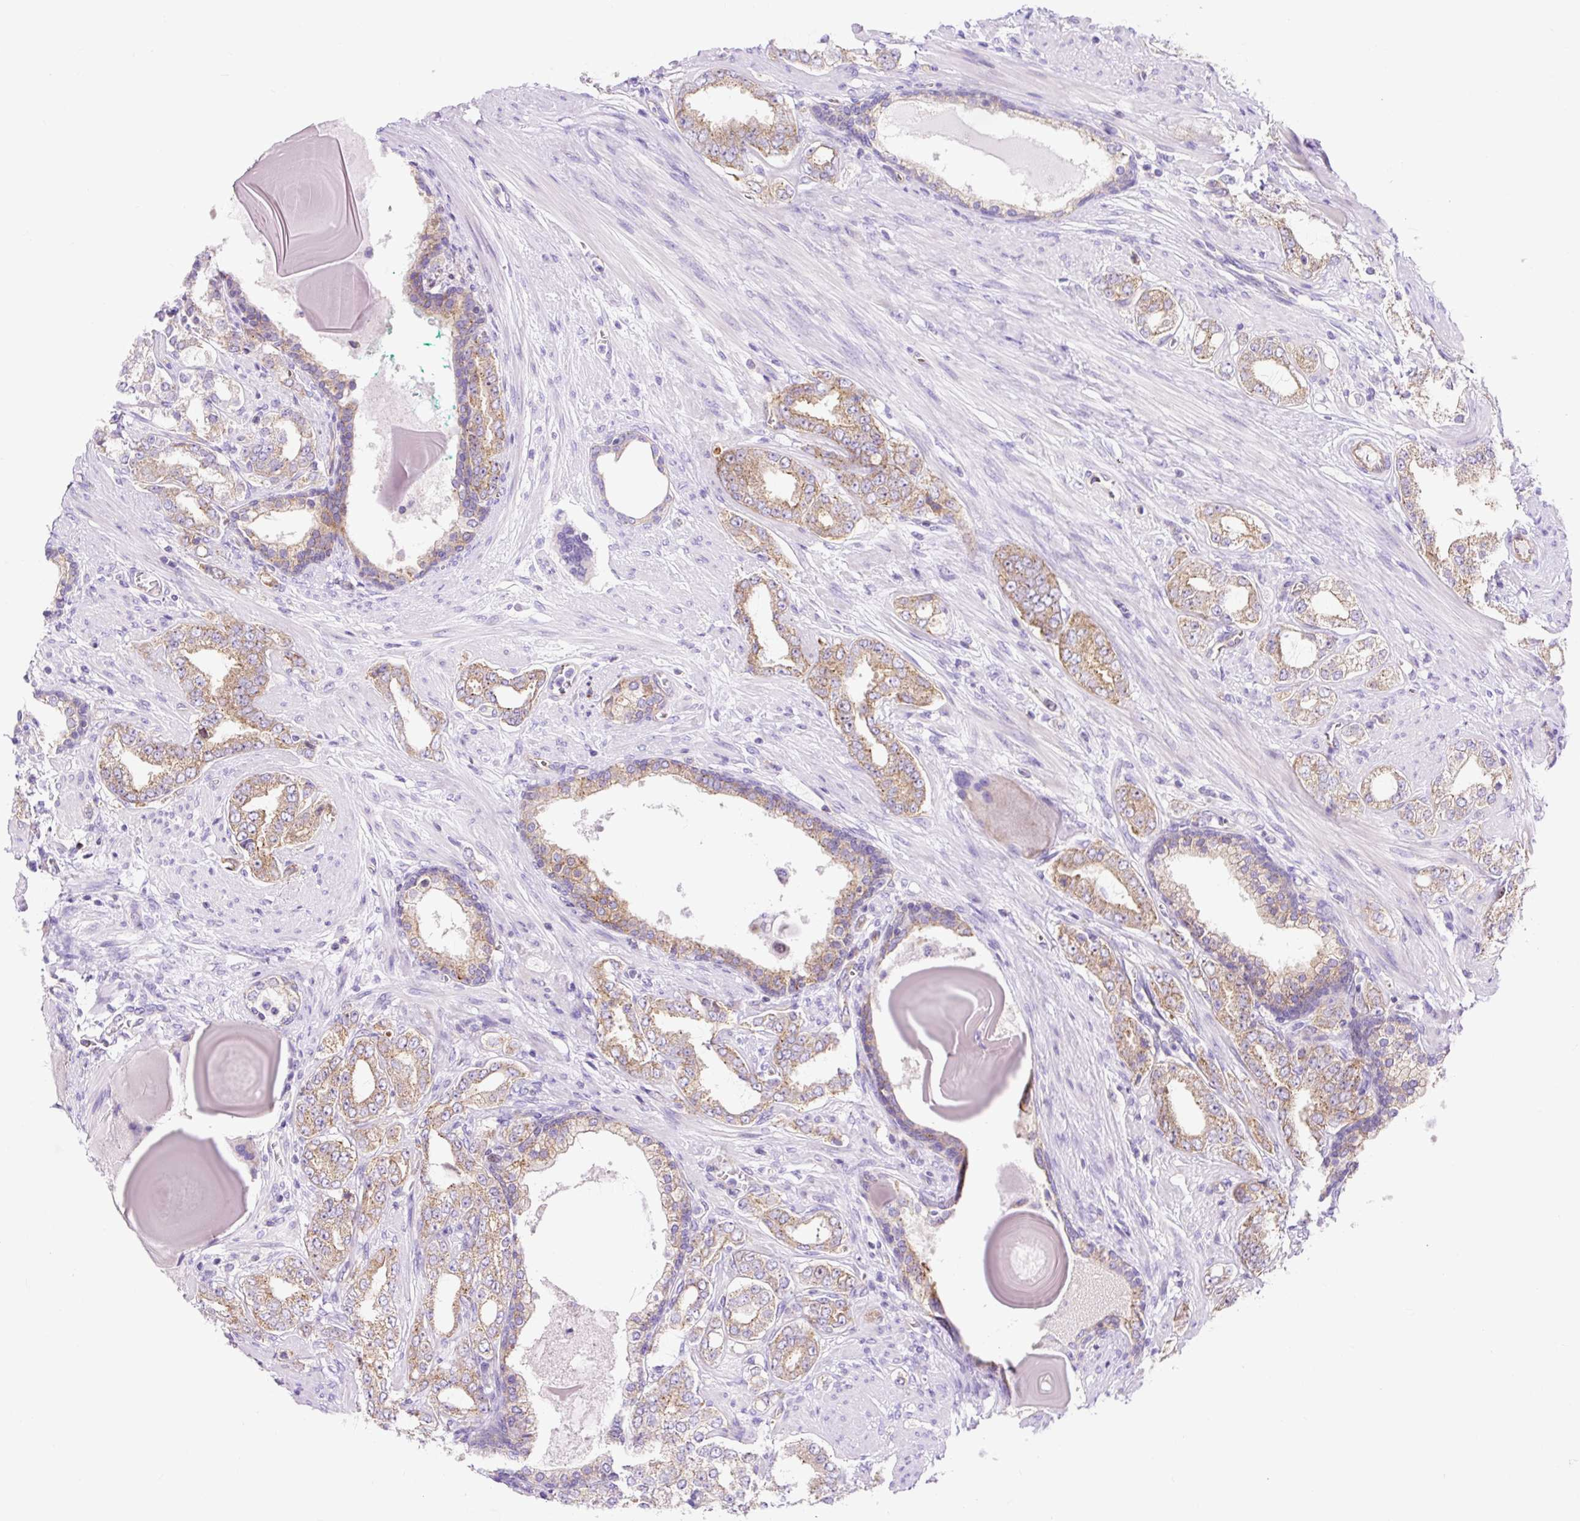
{"staining": {"intensity": "moderate", "quantity": "25%-75%", "location": "cytoplasmic/membranous"}, "tissue": "prostate cancer", "cell_type": "Tumor cells", "image_type": "cancer", "snomed": [{"axis": "morphology", "description": "Adenocarcinoma, High grade"}, {"axis": "topography", "description": "Prostate"}], "caption": "Moderate cytoplasmic/membranous protein staining is identified in approximately 25%-75% of tumor cells in prostate cancer.", "gene": "HIP1R", "patient": {"sex": "male", "age": 64}}